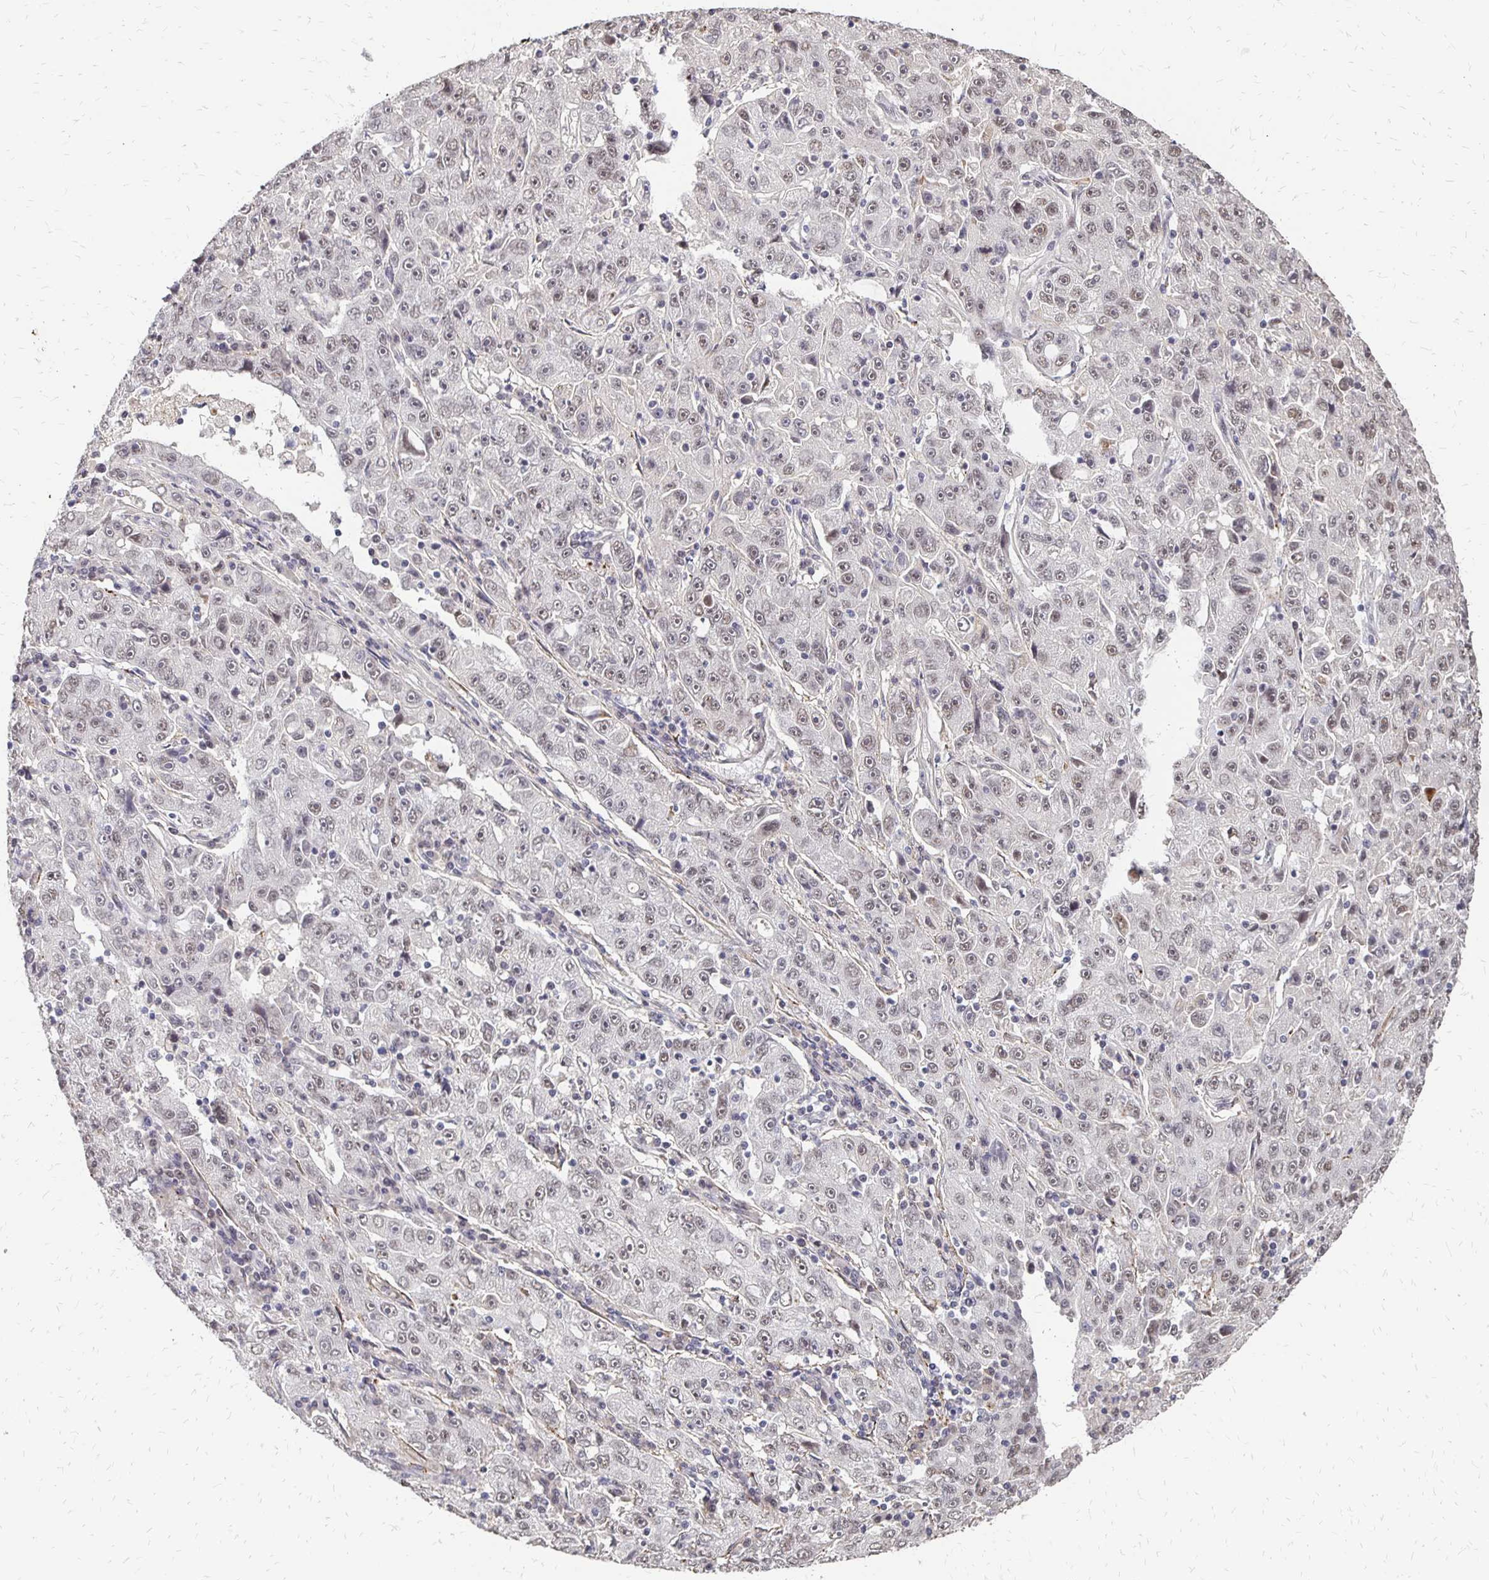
{"staining": {"intensity": "weak", "quantity": "25%-75%", "location": "nuclear"}, "tissue": "lung cancer", "cell_type": "Tumor cells", "image_type": "cancer", "snomed": [{"axis": "morphology", "description": "Normal morphology"}, {"axis": "morphology", "description": "Adenocarcinoma, NOS"}, {"axis": "topography", "description": "Lymph node"}, {"axis": "topography", "description": "Lung"}], "caption": "The immunohistochemical stain labels weak nuclear staining in tumor cells of lung cancer tissue.", "gene": "CLASRP", "patient": {"sex": "female", "age": 57}}